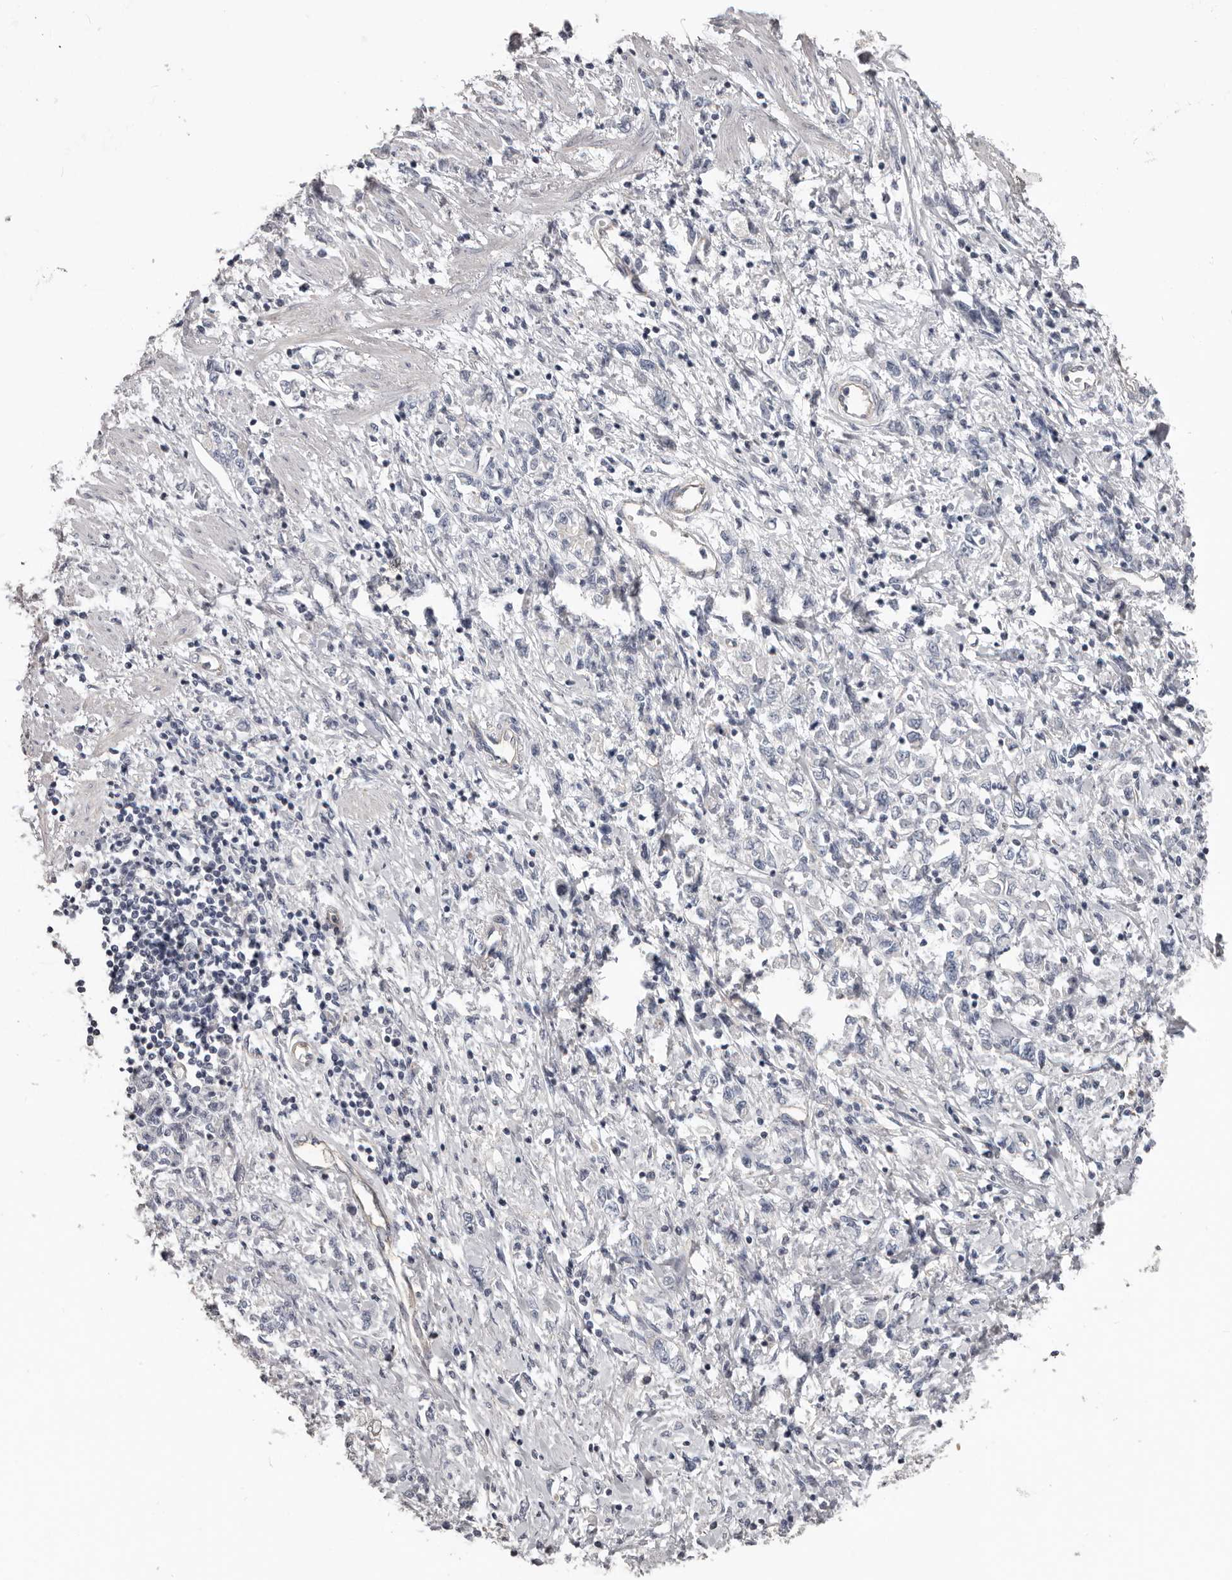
{"staining": {"intensity": "negative", "quantity": "none", "location": "none"}, "tissue": "stomach cancer", "cell_type": "Tumor cells", "image_type": "cancer", "snomed": [{"axis": "morphology", "description": "Adenocarcinoma, NOS"}, {"axis": "topography", "description": "Stomach"}], "caption": "There is no significant expression in tumor cells of stomach cancer.", "gene": "RNF217", "patient": {"sex": "female", "age": 76}}